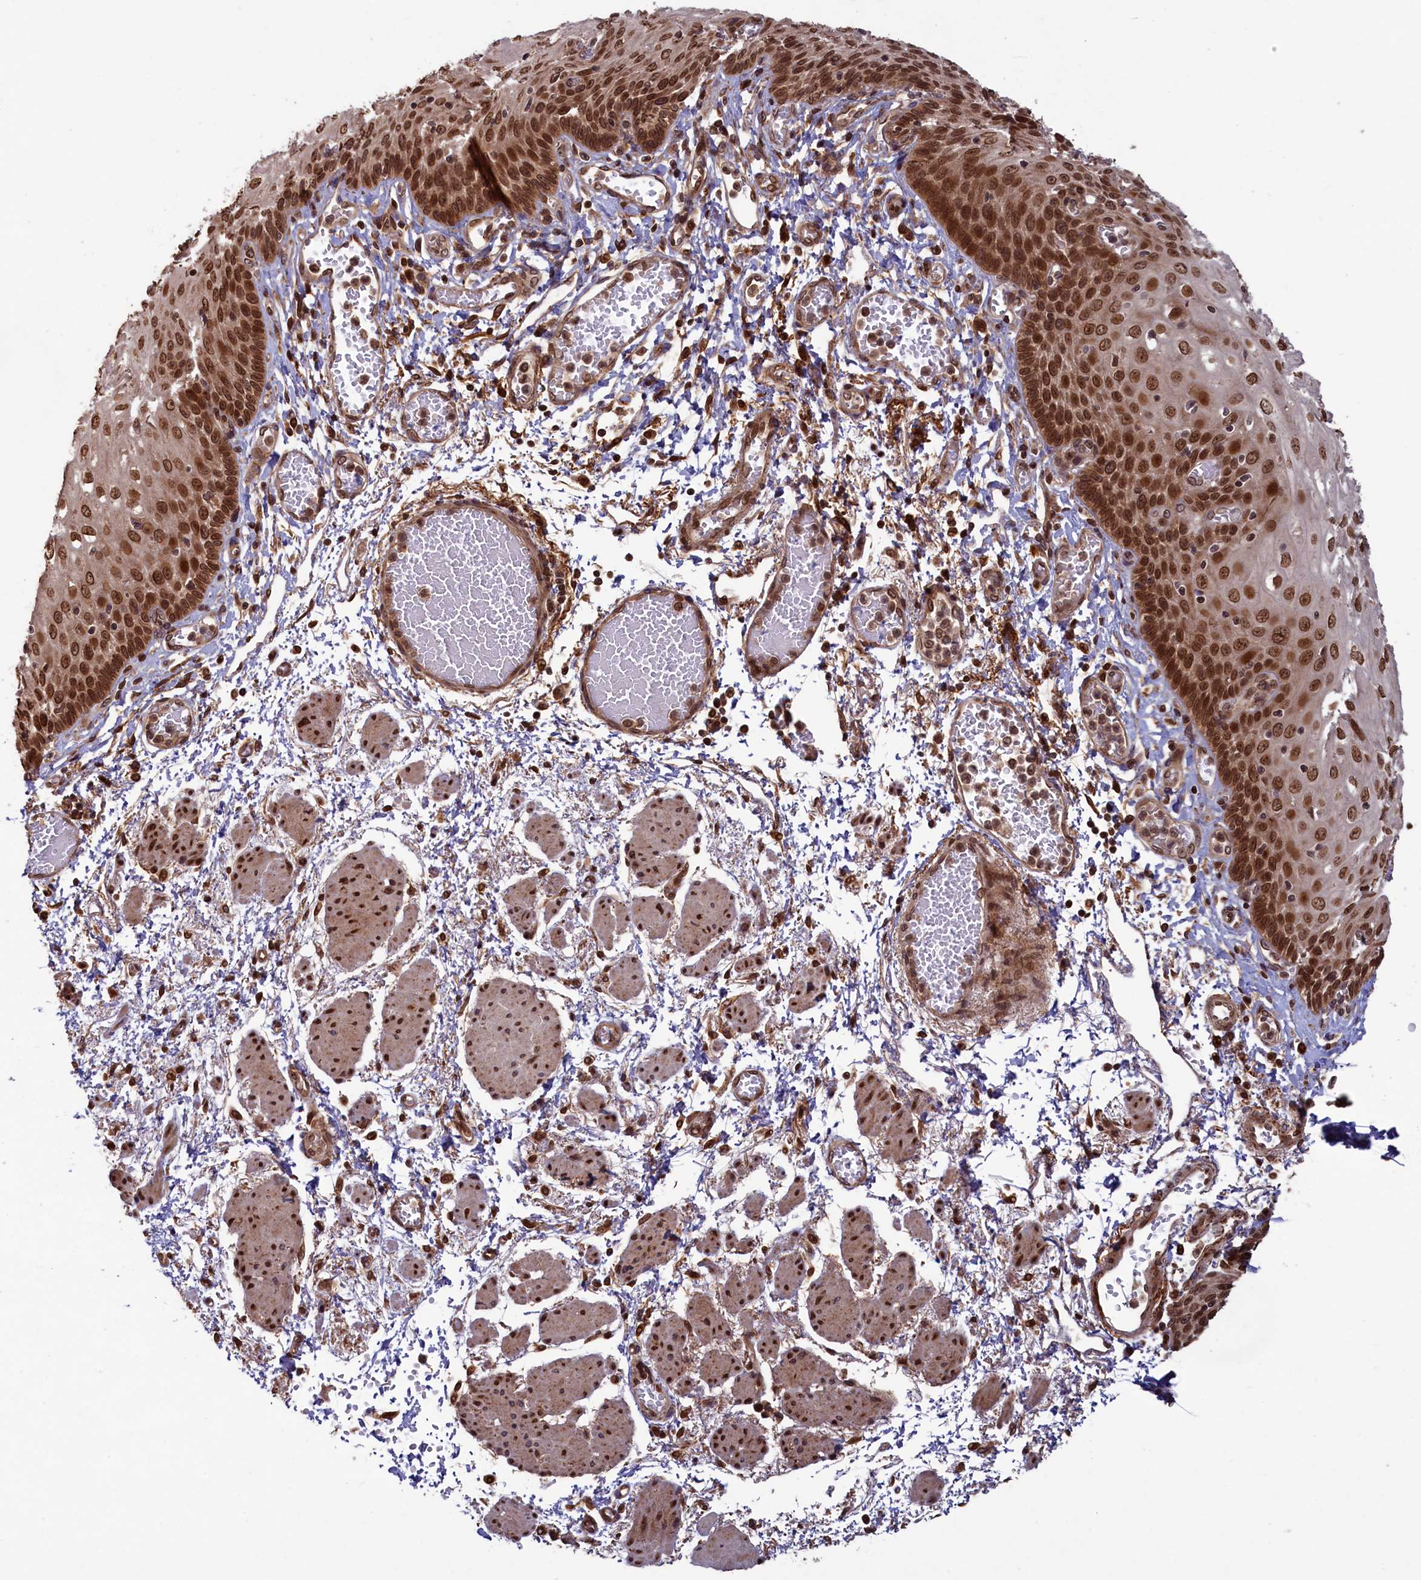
{"staining": {"intensity": "strong", "quantity": ">75%", "location": "nuclear"}, "tissue": "esophagus", "cell_type": "Squamous epithelial cells", "image_type": "normal", "snomed": [{"axis": "morphology", "description": "Normal tissue, NOS"}, {"axis": "topography", "description": "Esophagus"}], "caption": "Immunohistochemical staining of normal esophagus displays high levels of strong nuclear positivity in about >75% of squamous epithelial cells.", "gene": "NAE1", "patient": {"sex": "male", "age": 81}}